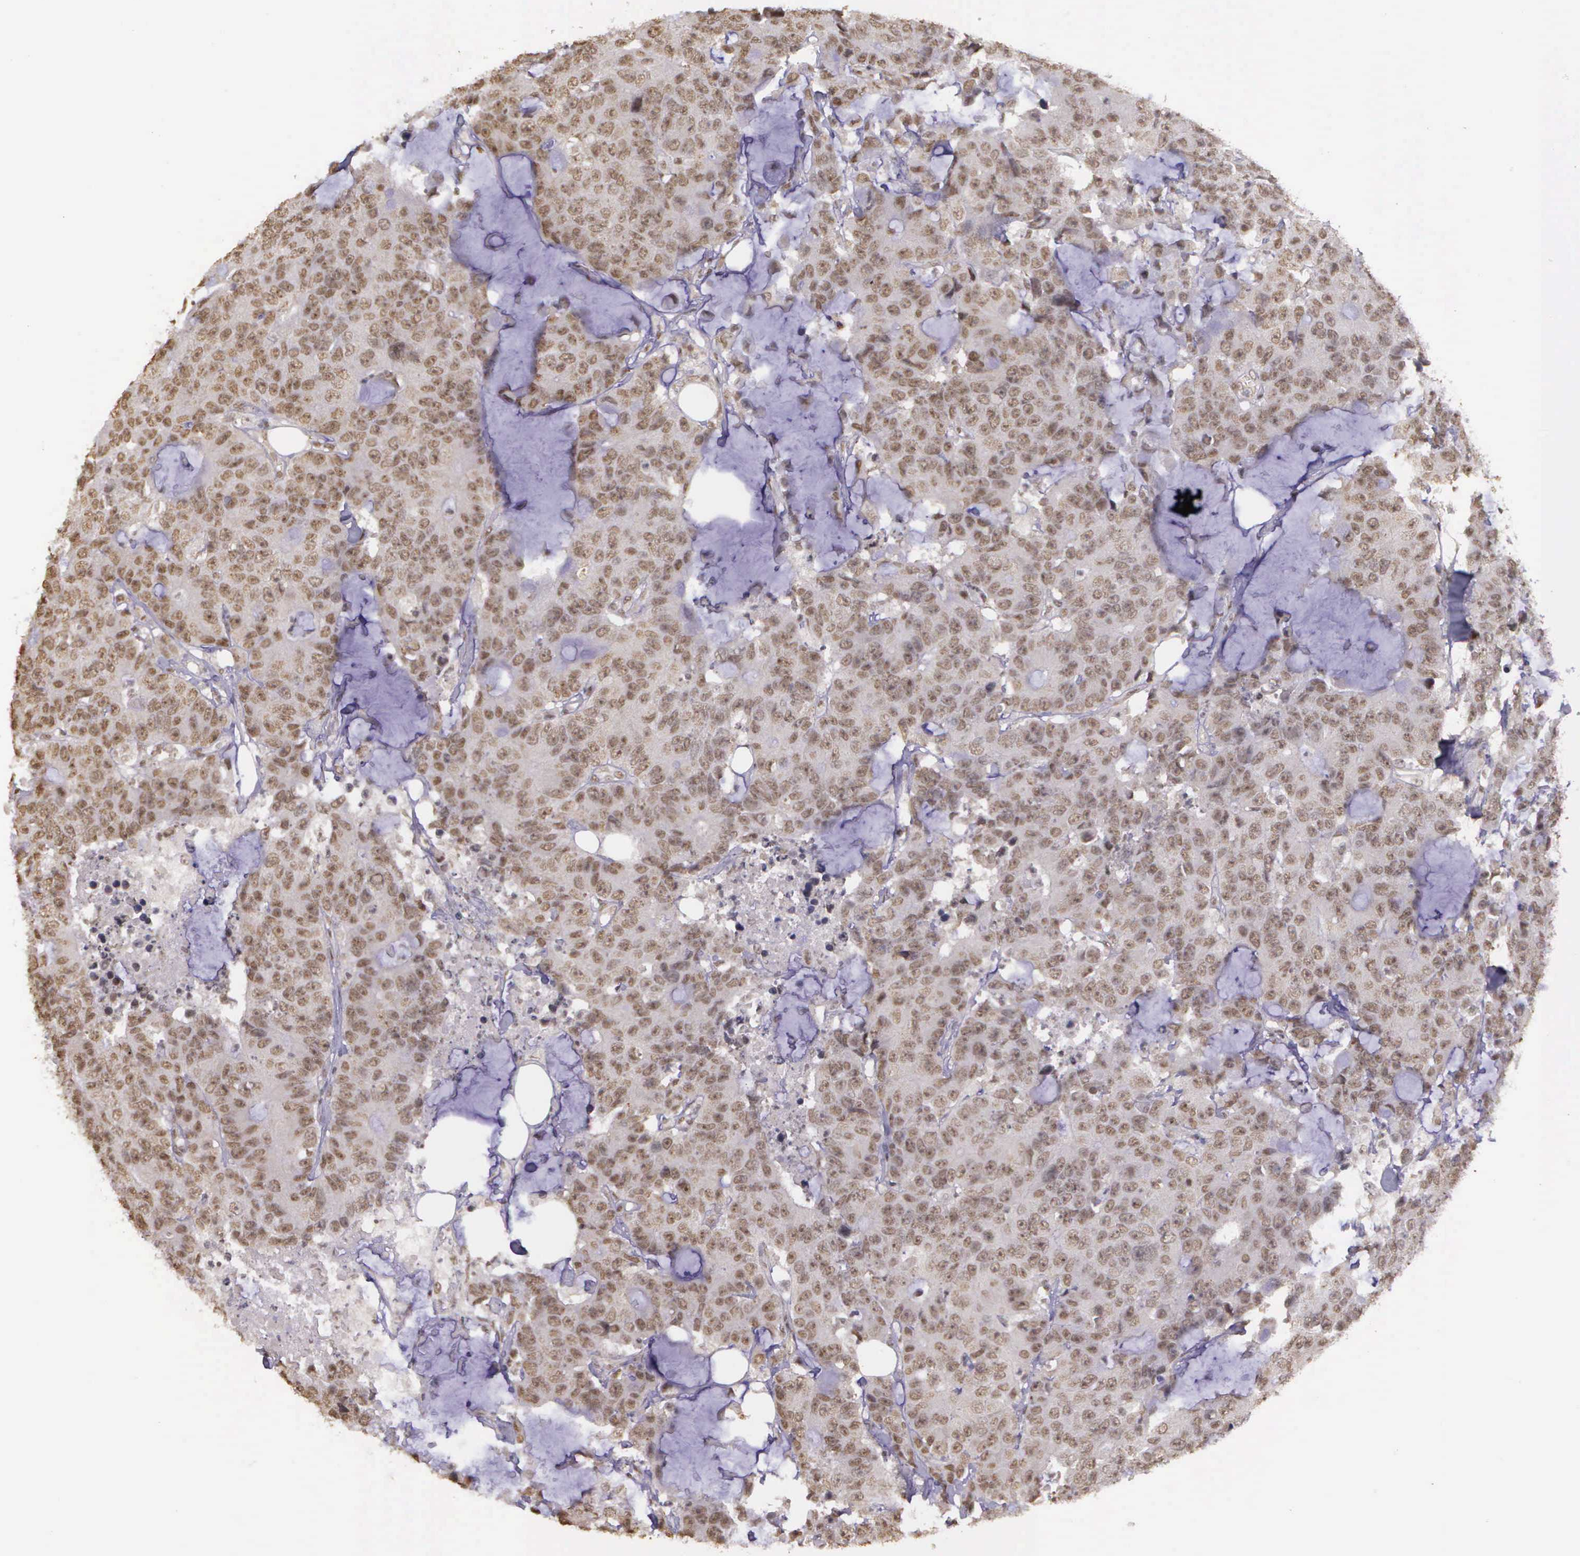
{"staining": {"intensity": "weak", "quantity": ">75%", "location": "nuclear"}, "tissue": "colorectal cancer", "cell_type": "Tumor cells", "image_type": "cancer", "snomed": [{"axis": "morphology", "description": "Adenocarcinoma, NOS"}, {"axis": "topography", "description": "Colon"}], "caption": "Protein staining demonstrates weak nuclear staining in about >75% of tumor cells in colorectal cancer. Immunohistochemistry (ihc) stains the protein in brown and the nuclei are stained blue.", "gene": "ARMCX5", "patient": {"sex": "female", "age": 86}}